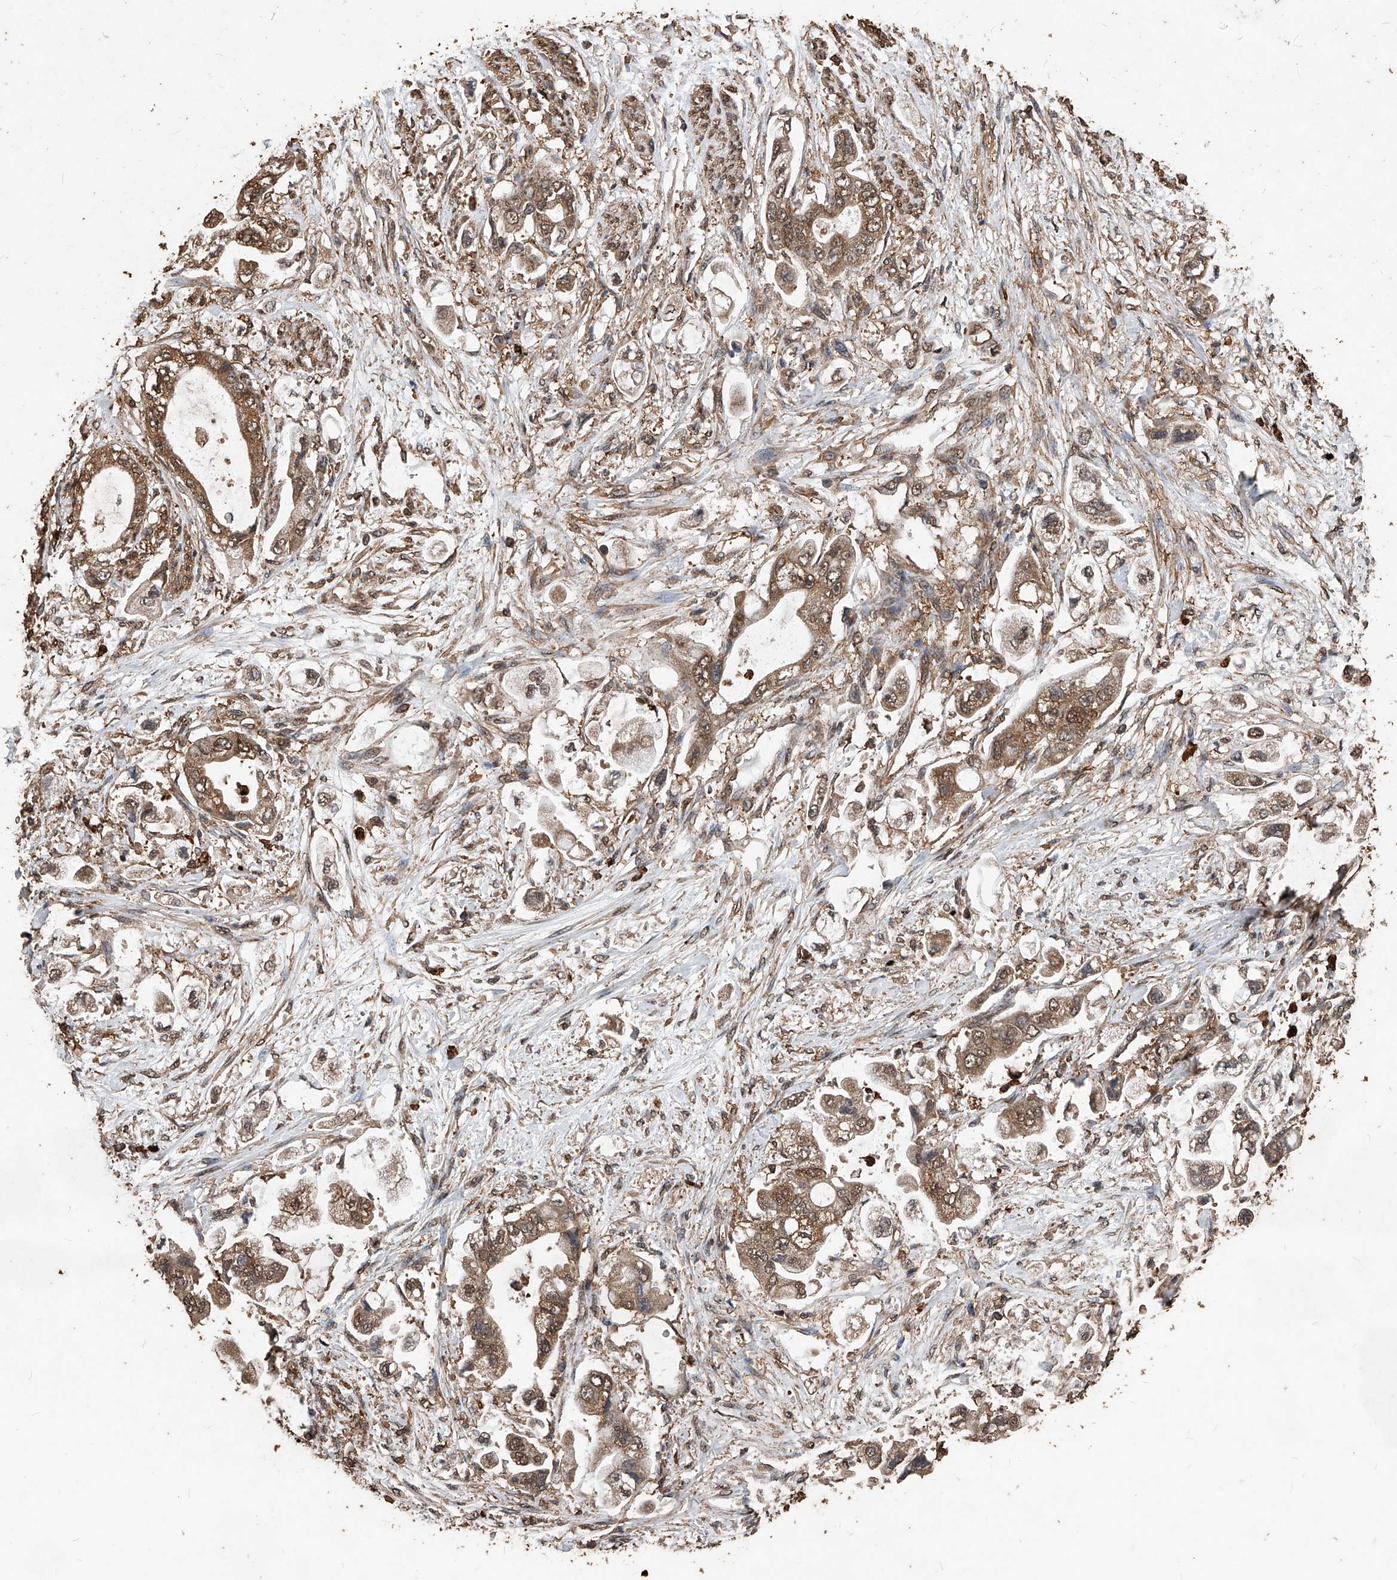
{"staining": {"intensity": "moderate", "quantity": ">75%", "location": "cytoplasmic/membranous"}, "tissue": "stomach cancer", "cell_type": "Tumor cells", "image_type": "cancer", "snomed": [{"axis": "morphology", "description": "Adenocarcinoma, NOS"}, {"axis": "topography", "description": "Stomach"}], "caption": "High-power microscopy captured an IHC photomicrograph of stomach adenocarcinoma, revealing moderate cytoplasmic/membranous positivity in approximately >75% of tumor cells.", "gene": "UCP2", "patient": {"sex": "male", "age": 62}}